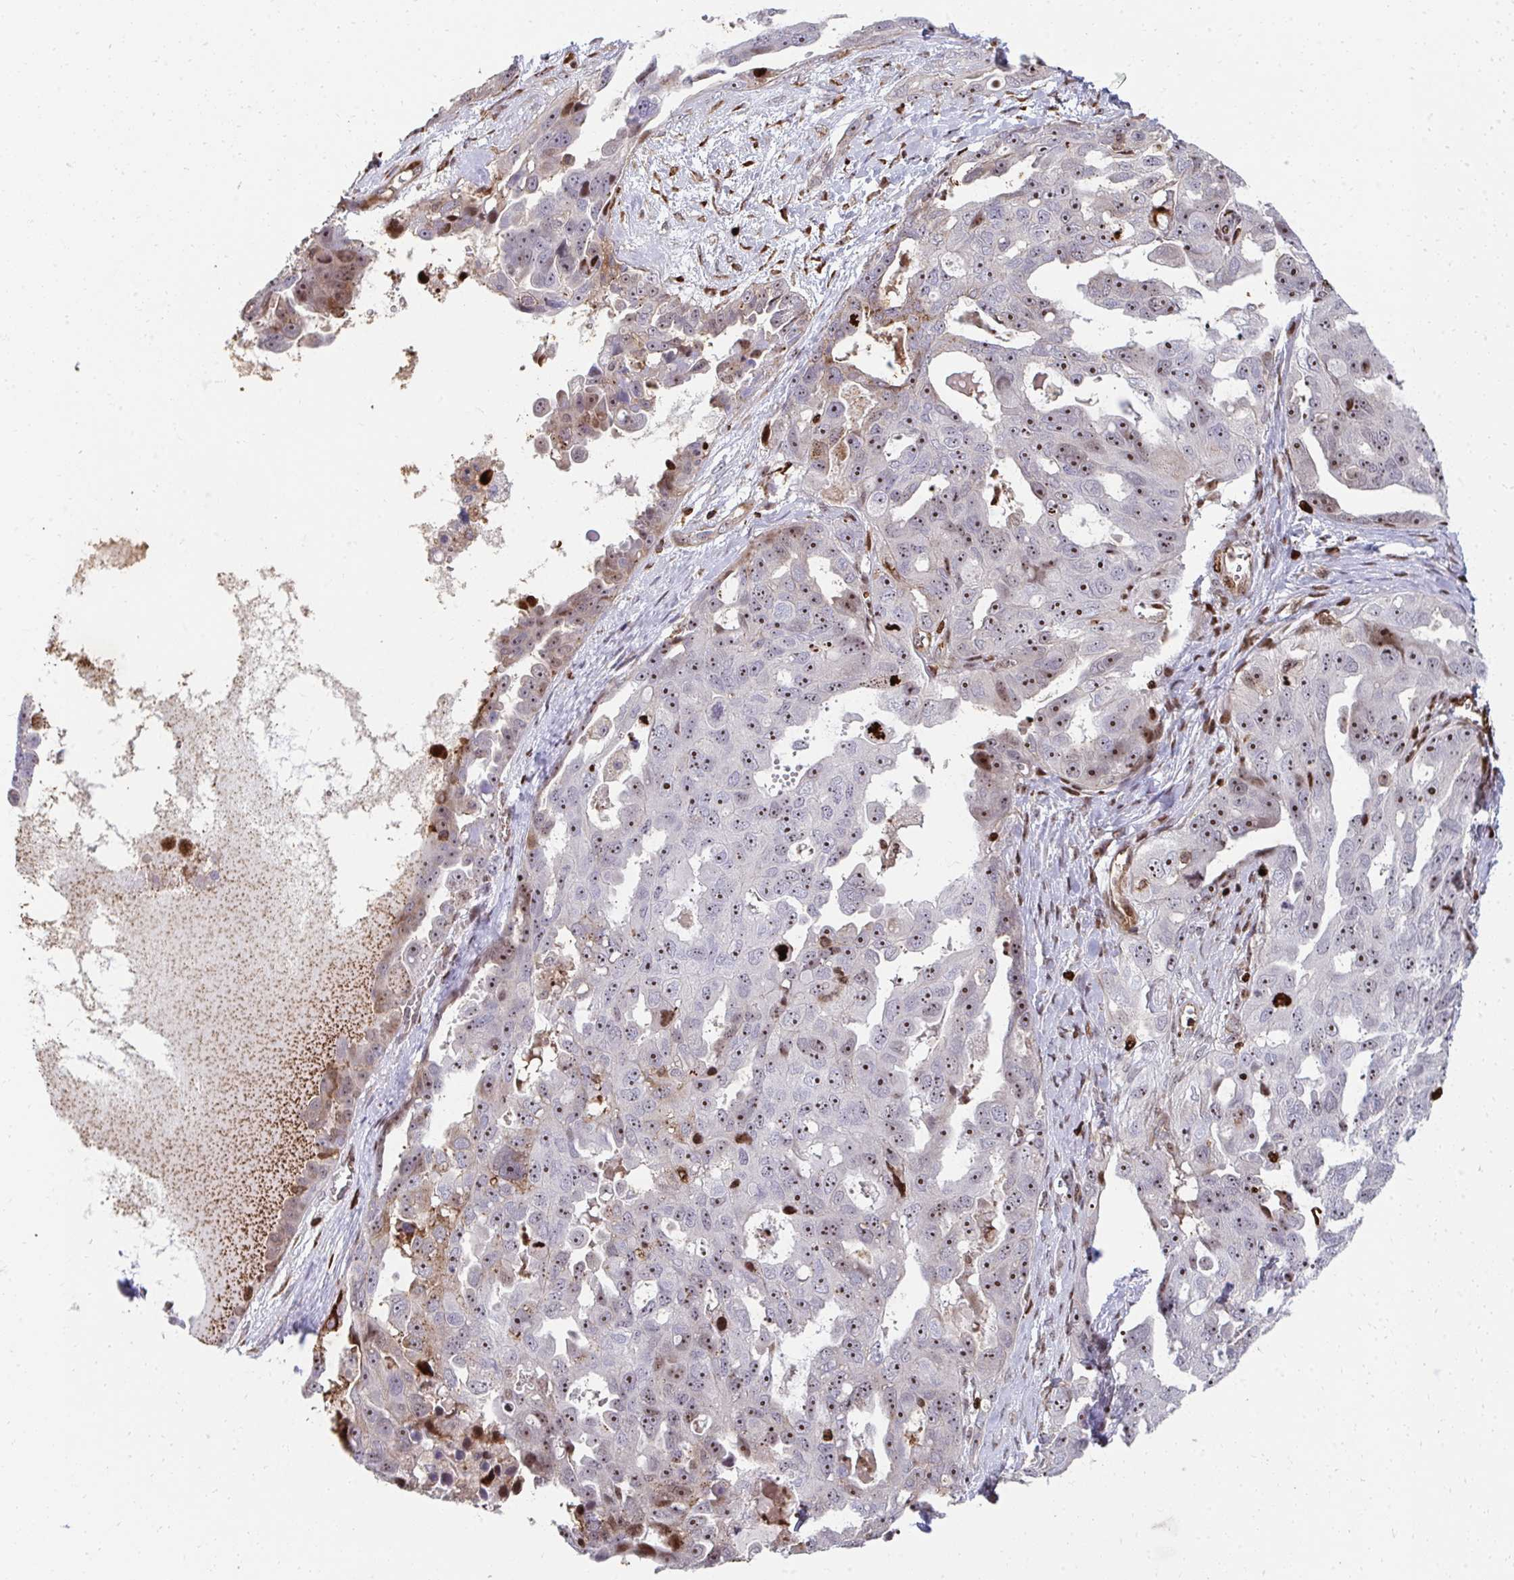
{"staining": {"intensity": "moderate", "quantity": ">75%", "location": "nuclear"}, "tissue": "ovarian cancer", "cell_type": "Tumor cells", "image_type": "cancer", "snomed": [{"axis": "morphology", "description": "Carcinoma, endometroid"}, {"axis": "topography", "description": "Ovary"}], "caption": "Human ovarian cancer (endometroid carcinoma) stained for a protein (brown) exhibits moderate nuclear positive positivity in about >75% of tumor cells.", "gene": "FOXN3", "patient": {"sex": "female", "age": 70}}